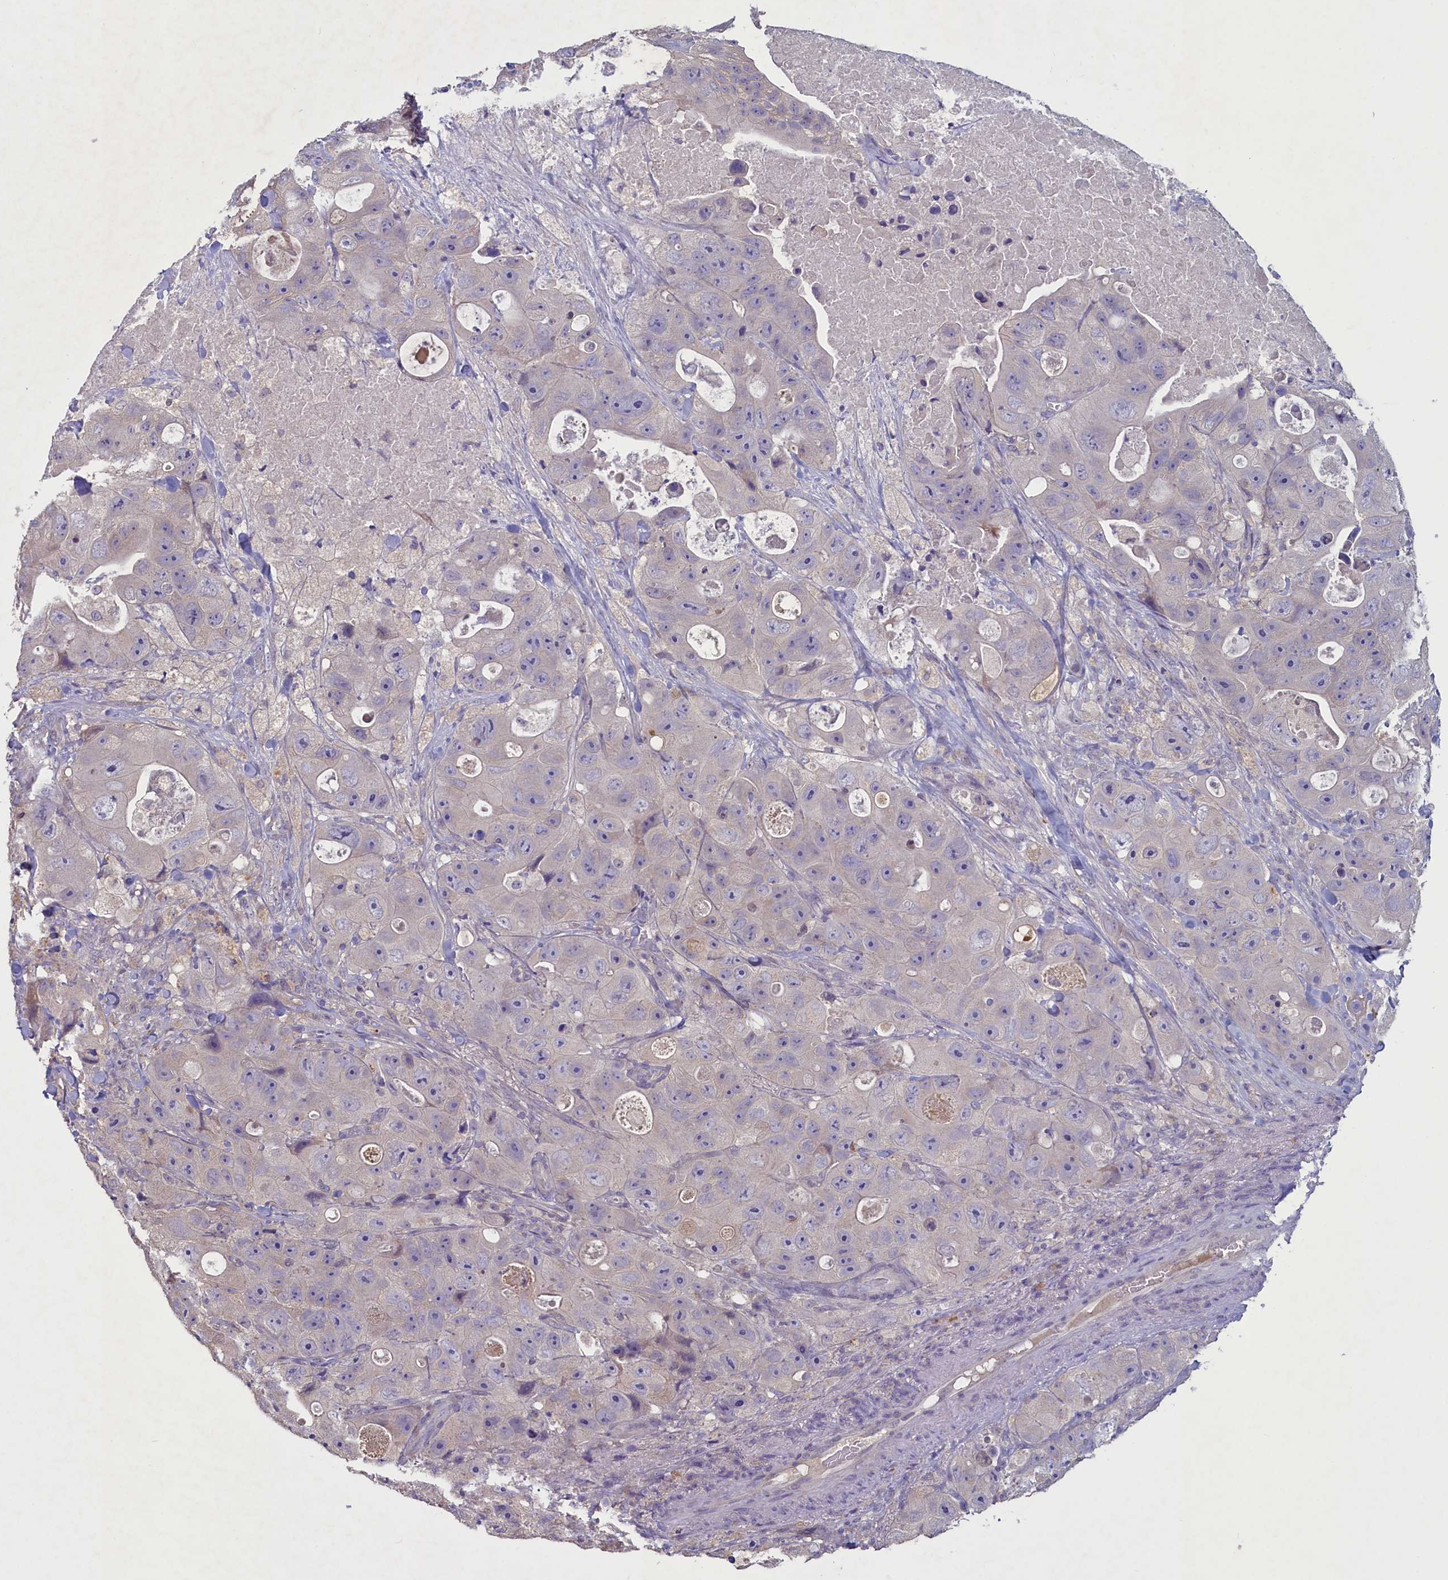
{"staining": {"intensity": "negative", "quantity": "none", "location": "none"}, "tissue": "colorectal cancer", "cell_type": "Tumor cells", "image_type": "cancer", "snomed": [{"axis": "morphology", "description": "Adenocarcinoma, NOS"}, {"axis": "topography", "description": "Colon"}], "caption": "The histopathology image demonstrates no significant expression in tumor cells of colorectal cancer.", "gene": "ATF7IP2", "patient": {"sex": "female", "age": 46}}